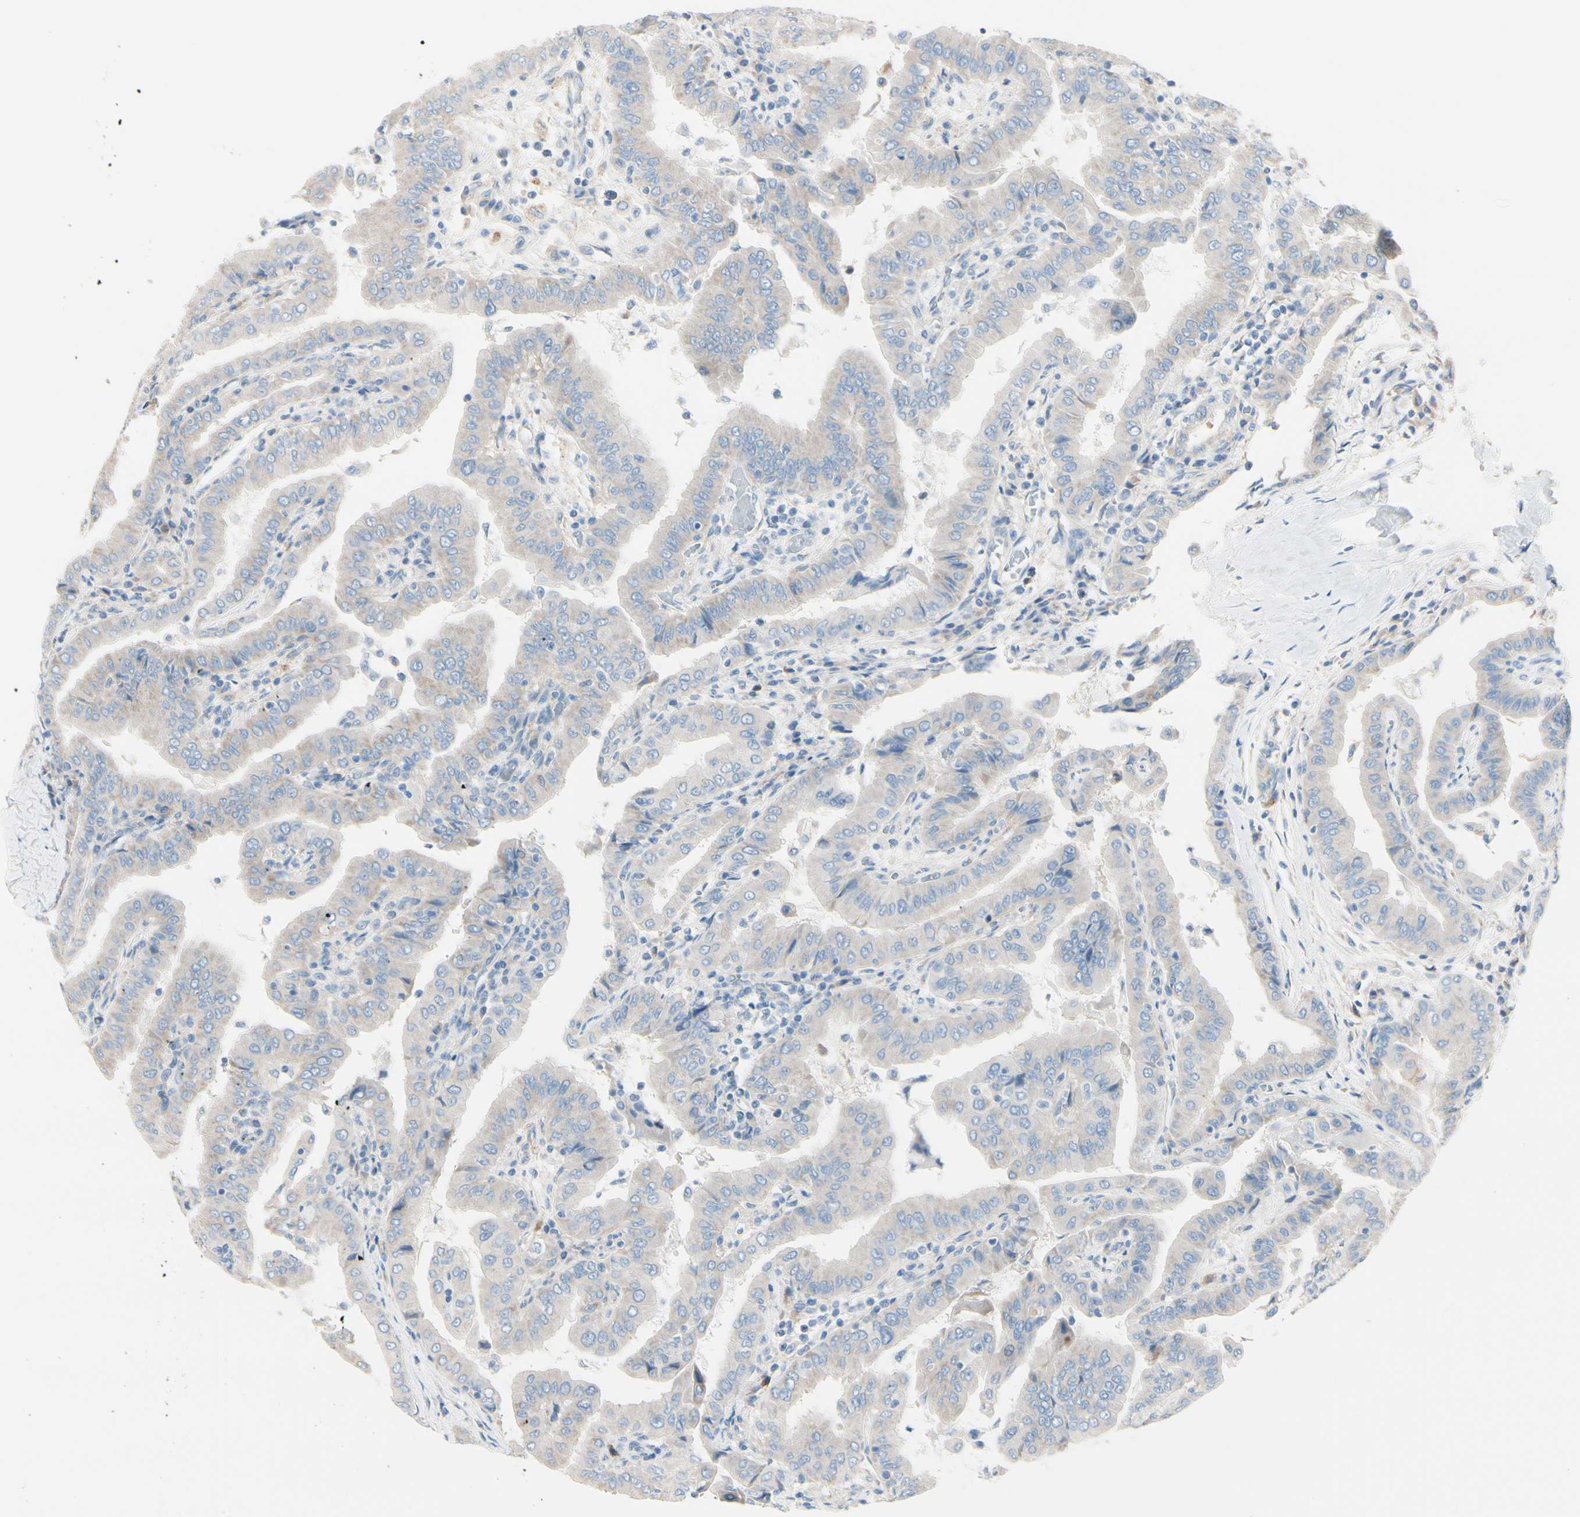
{"staining": {"intensity": "negative", "quantity": "none", "location": "none"}, "tissue": "thyroid cancer", "cell_type": "Tumor cells", "image_type": "cancer", "snomed": [{"axis": "morphology", "description": "Papillary adenocarcinoma, NOS"}, {"axis": "topography", "description": "Thyroid gland"}], "caption": "IHC image of human papillary adenocarcinoma (thyroid) stained for a protein (brown), which exhibits no expression in tumor cells. (DAB IHC with hematoxylin counter stain).", "gene": "EPHA3", "patient": {"sex": "male", "age": 33}}